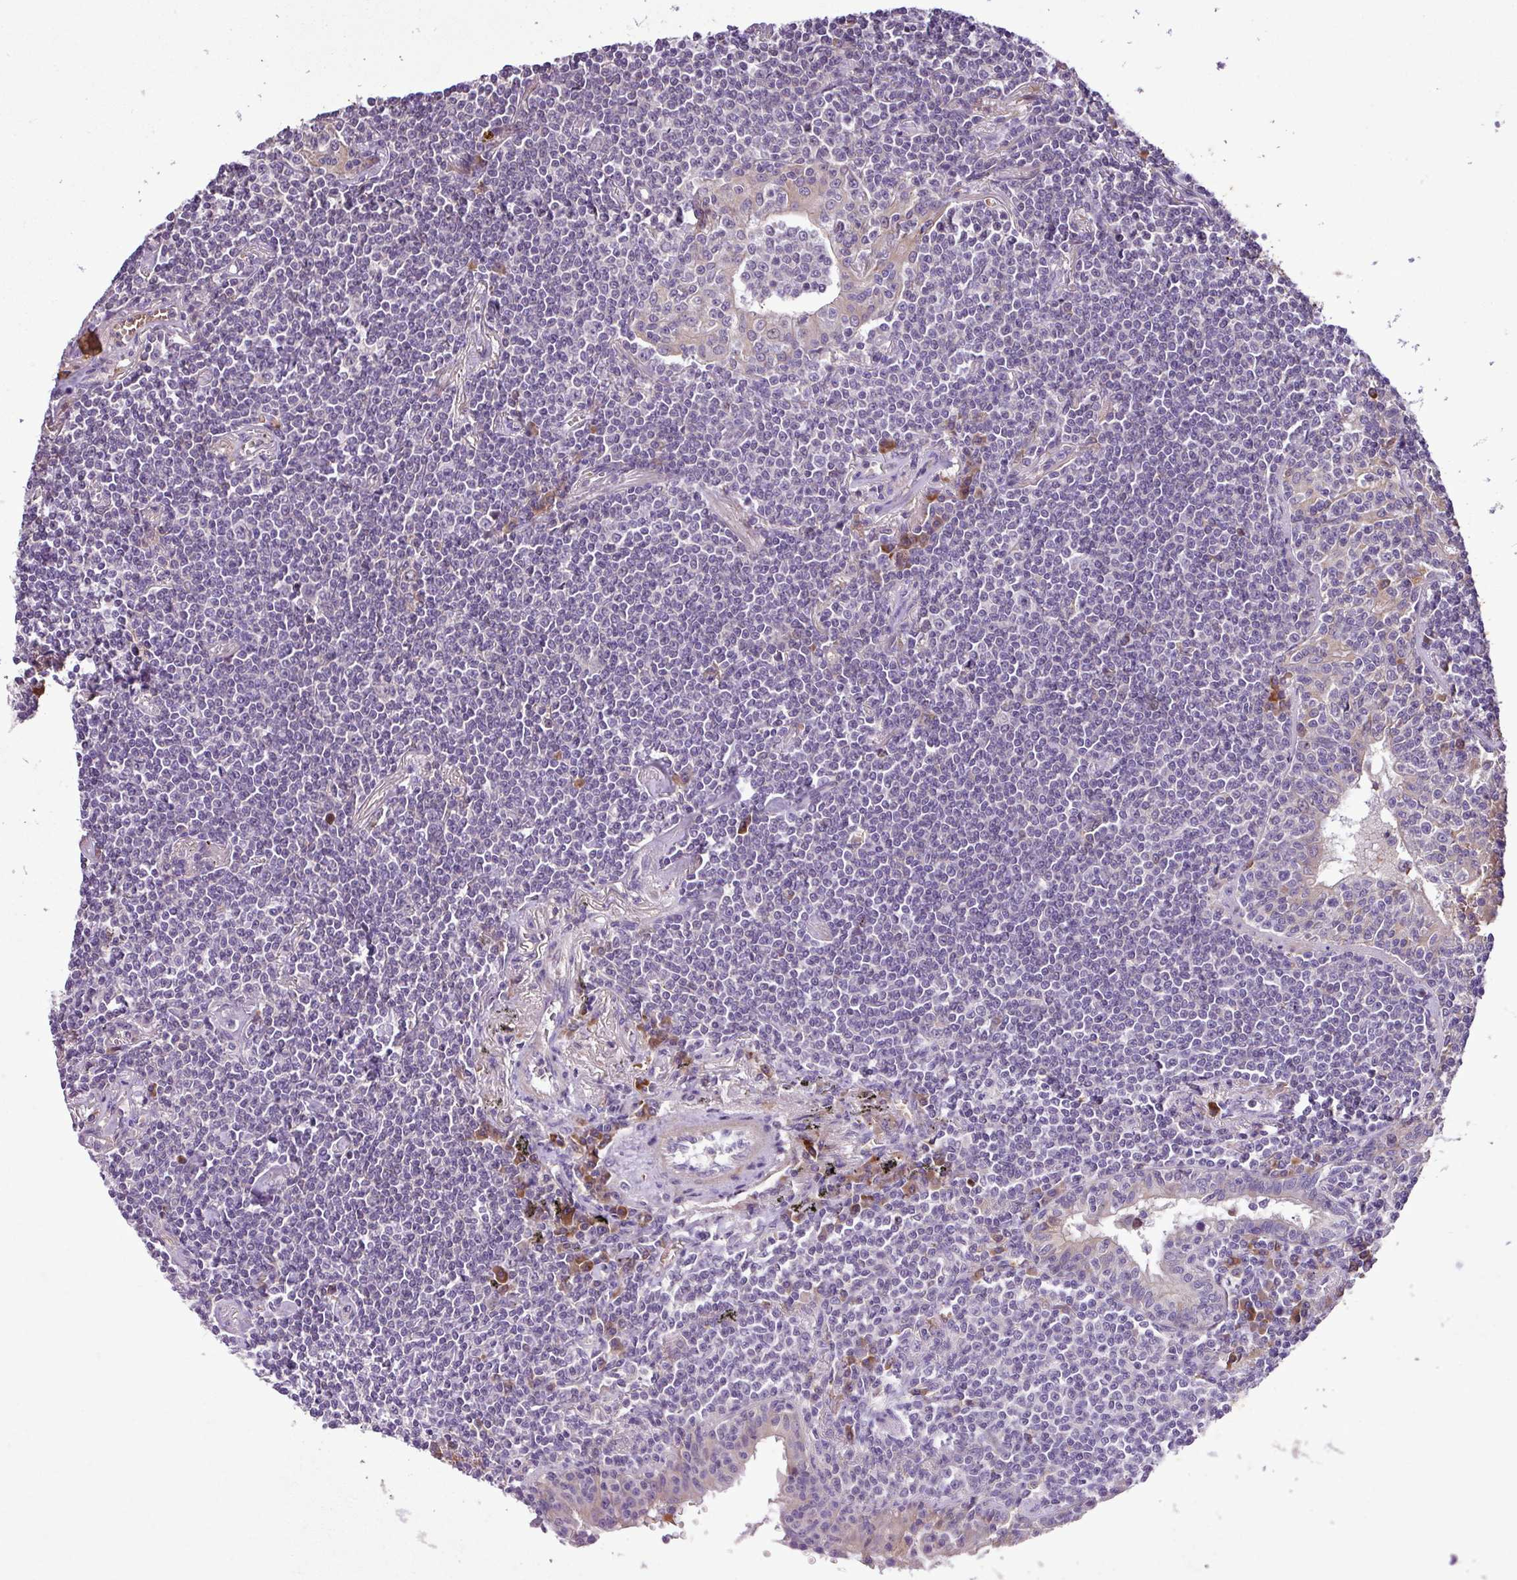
{"staining": {"intensity": "negative", "quantity": "none", "location": "none"}, "tissue": "lymphoma", "cell_type": "Tumor cells", "image_type": "cancer", "snomed": [{"axis": "morphology", "description": "Malignant lymphoma, non-Hodgkin's type, Low grade"}, {"axis": "topography", "description": "Lung"}], "caption": "DAB immunohistochemical staining of human lymphoma reveals no significant staining in tumor cells.", "gene": "ZNF266", "patient": {"sex": "female", "age": 71}}